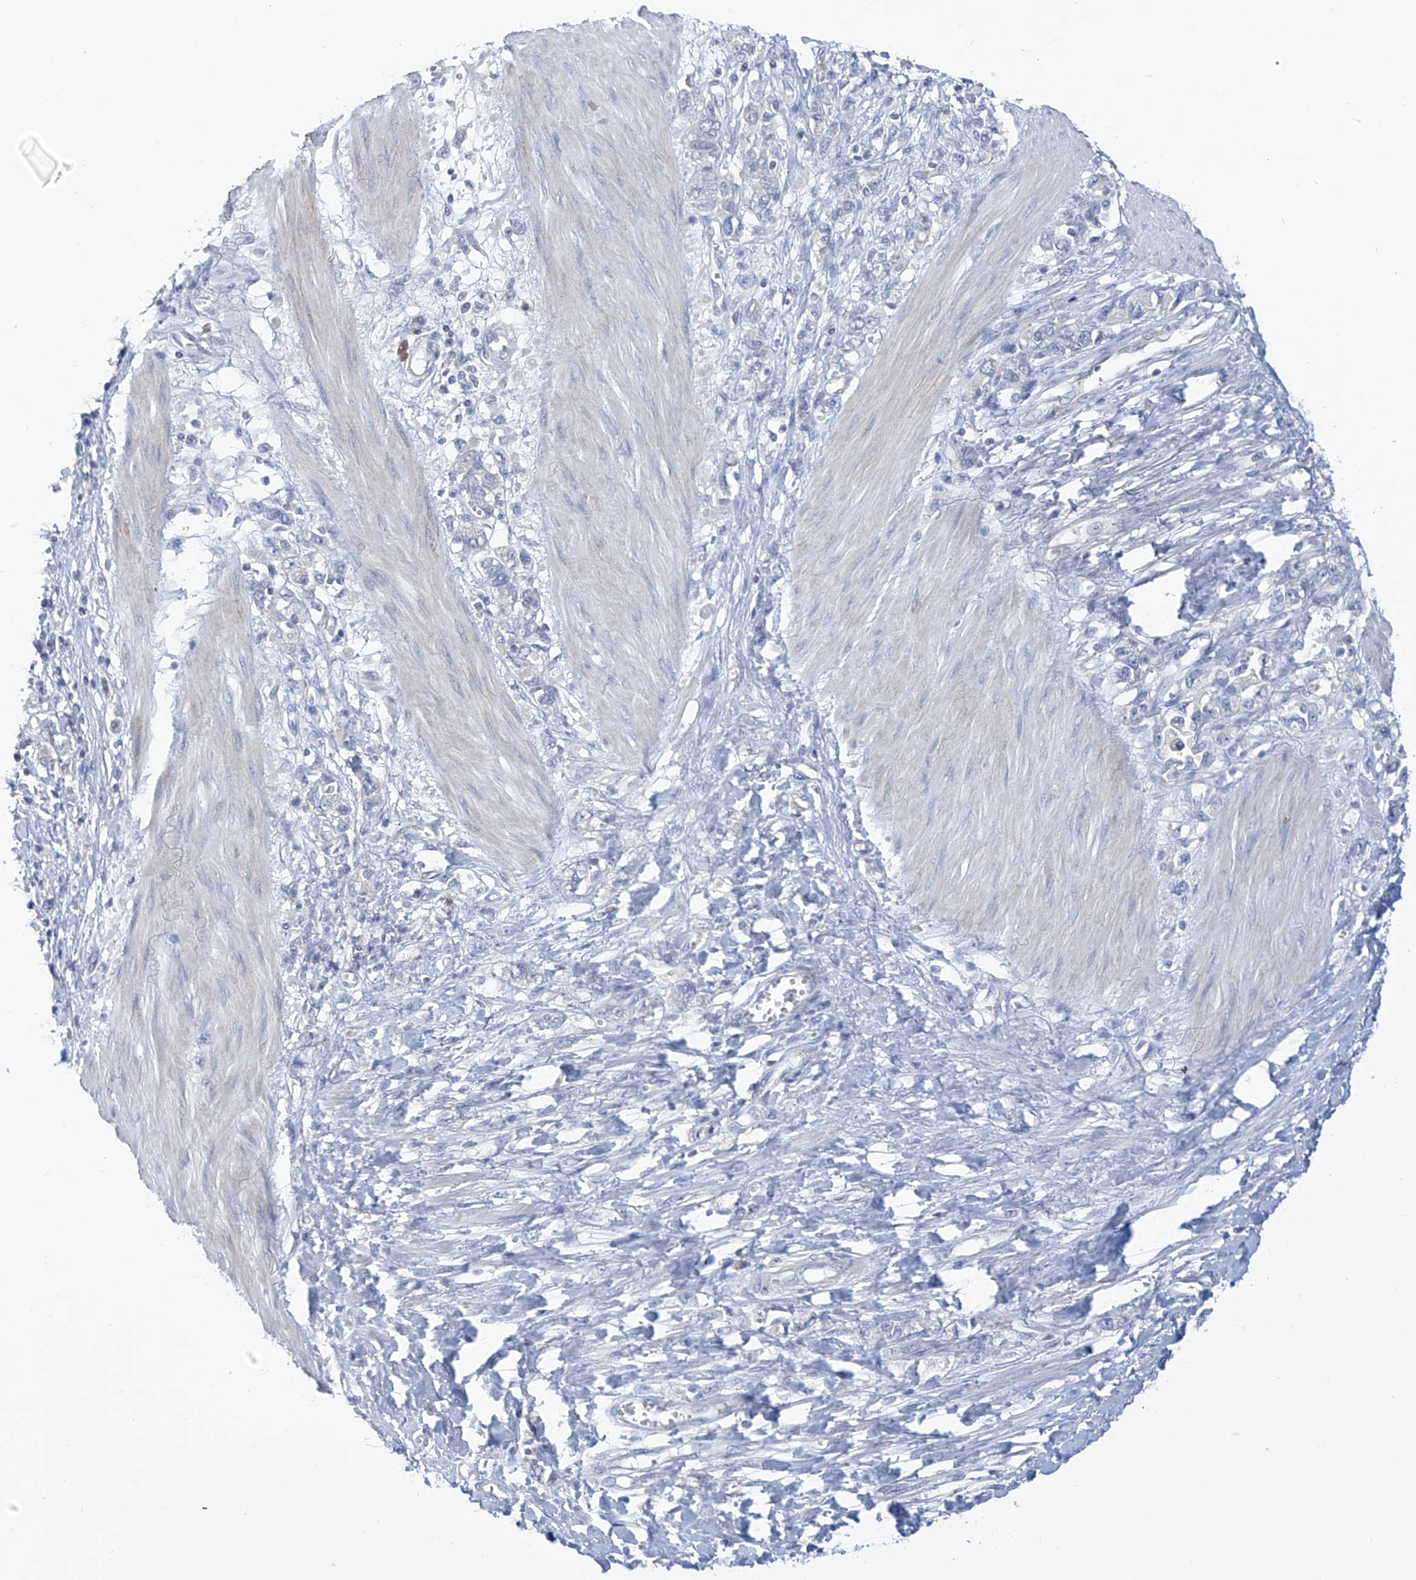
{"staining": {"intensity": "negative", "quantity": "none", "location": "none"}, "tissue": "stomach cancer", "cell_type": "Tumor cells", "image_type": "cancer", "snomed": [{"axis": "morphology", "description": "Adenocarcinoma, NOS"}, {"axis": "topography", "description": "Stomach"}], "caption": "Tumor cells are negative for protein expression in human stomach adenocarcinoma.", "gene": "SLCO4A1", "patient": {"sex": "female", "age": 76}}